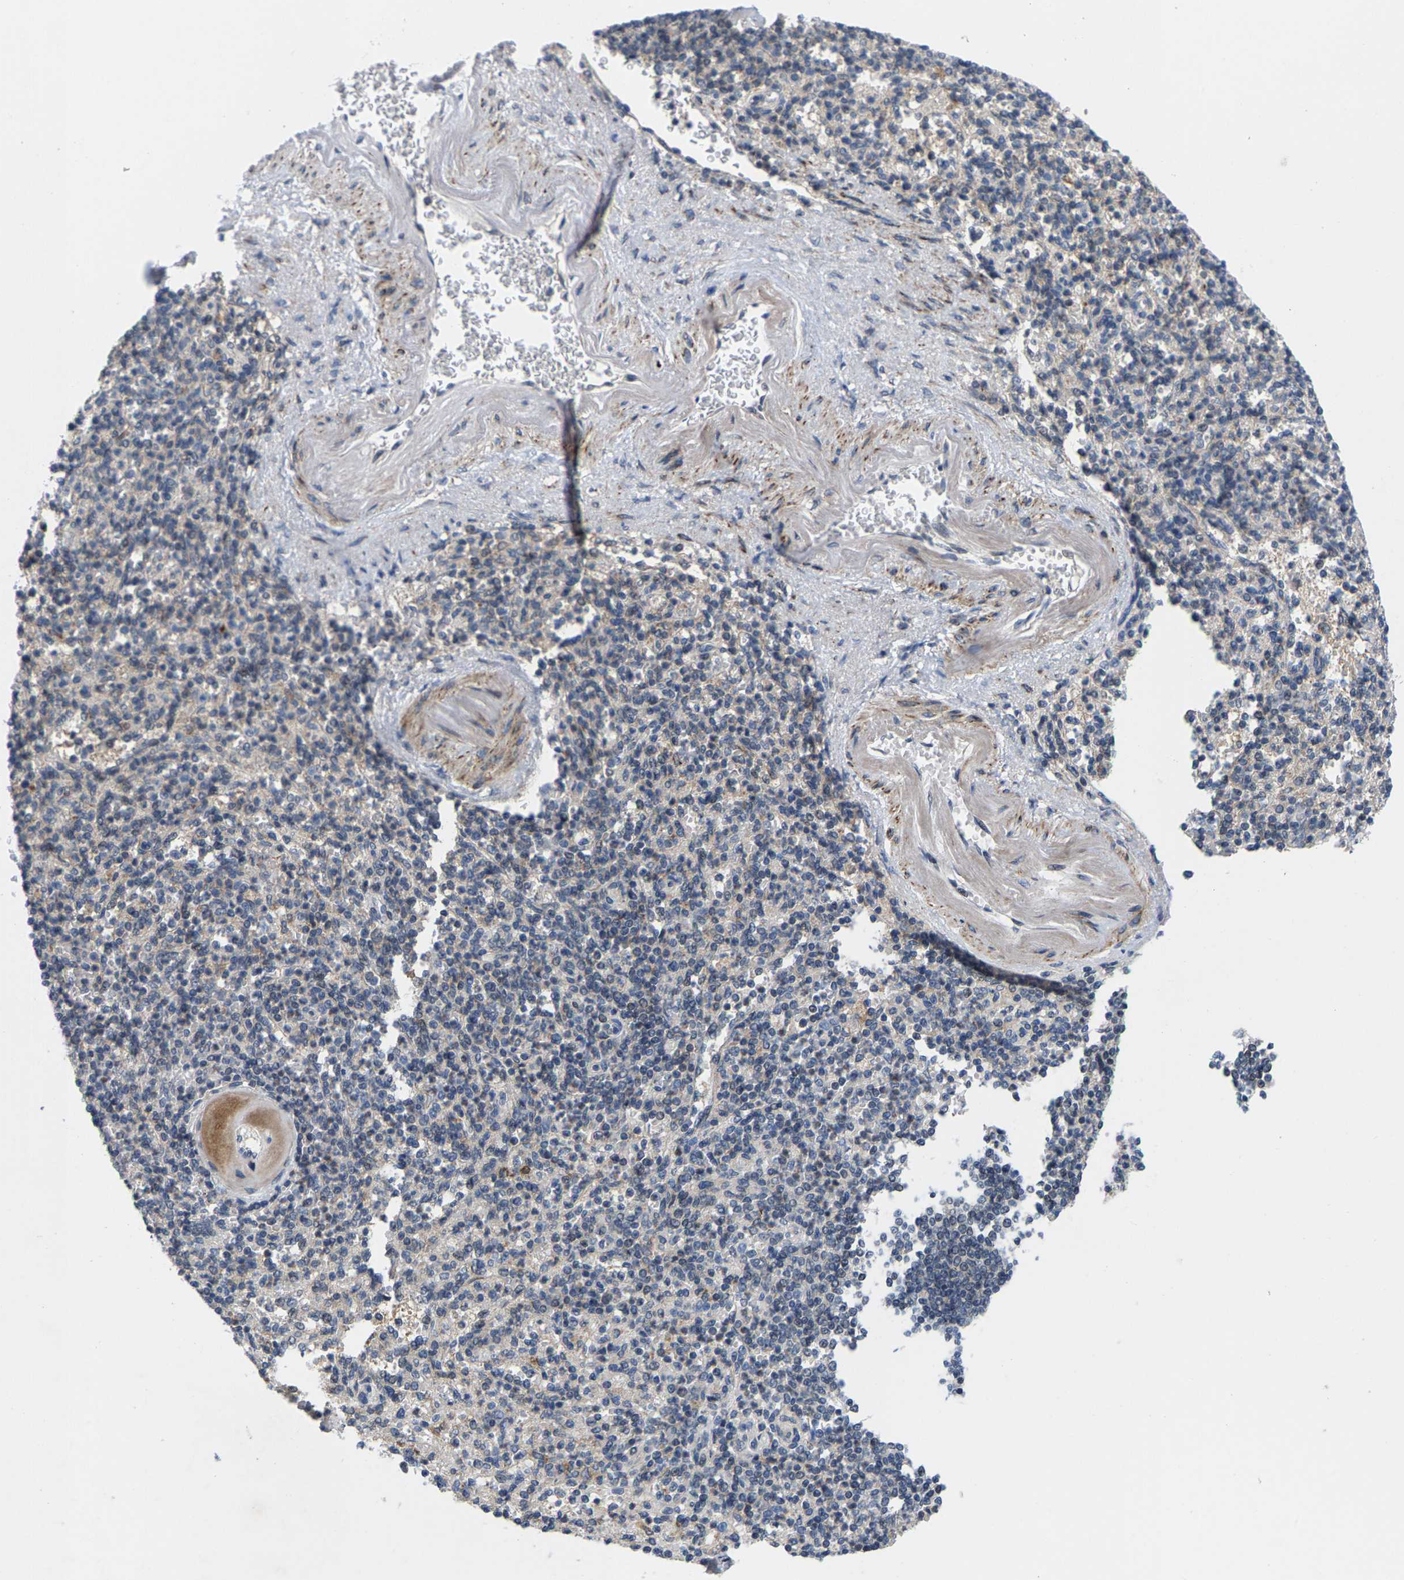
{"staining": {"intensity": "weak", "quantity": "<25%", "location": "cytoplasmic/membranous"}, "tissue": "spleen", "cell_type": "Cells in red pulp", "image_type": "normal", "snomed": [{"axis": "morphology", "description": "Normal tissue, NOS"}, {"axis": "topography", "description": "Spleen"}], "caption": "This is an IHC histopathology image of normal human spleen. There is no staining in cells in red pulp.", "gene": "TDRKH", "patient": {"sex": "female", "age": 74}}